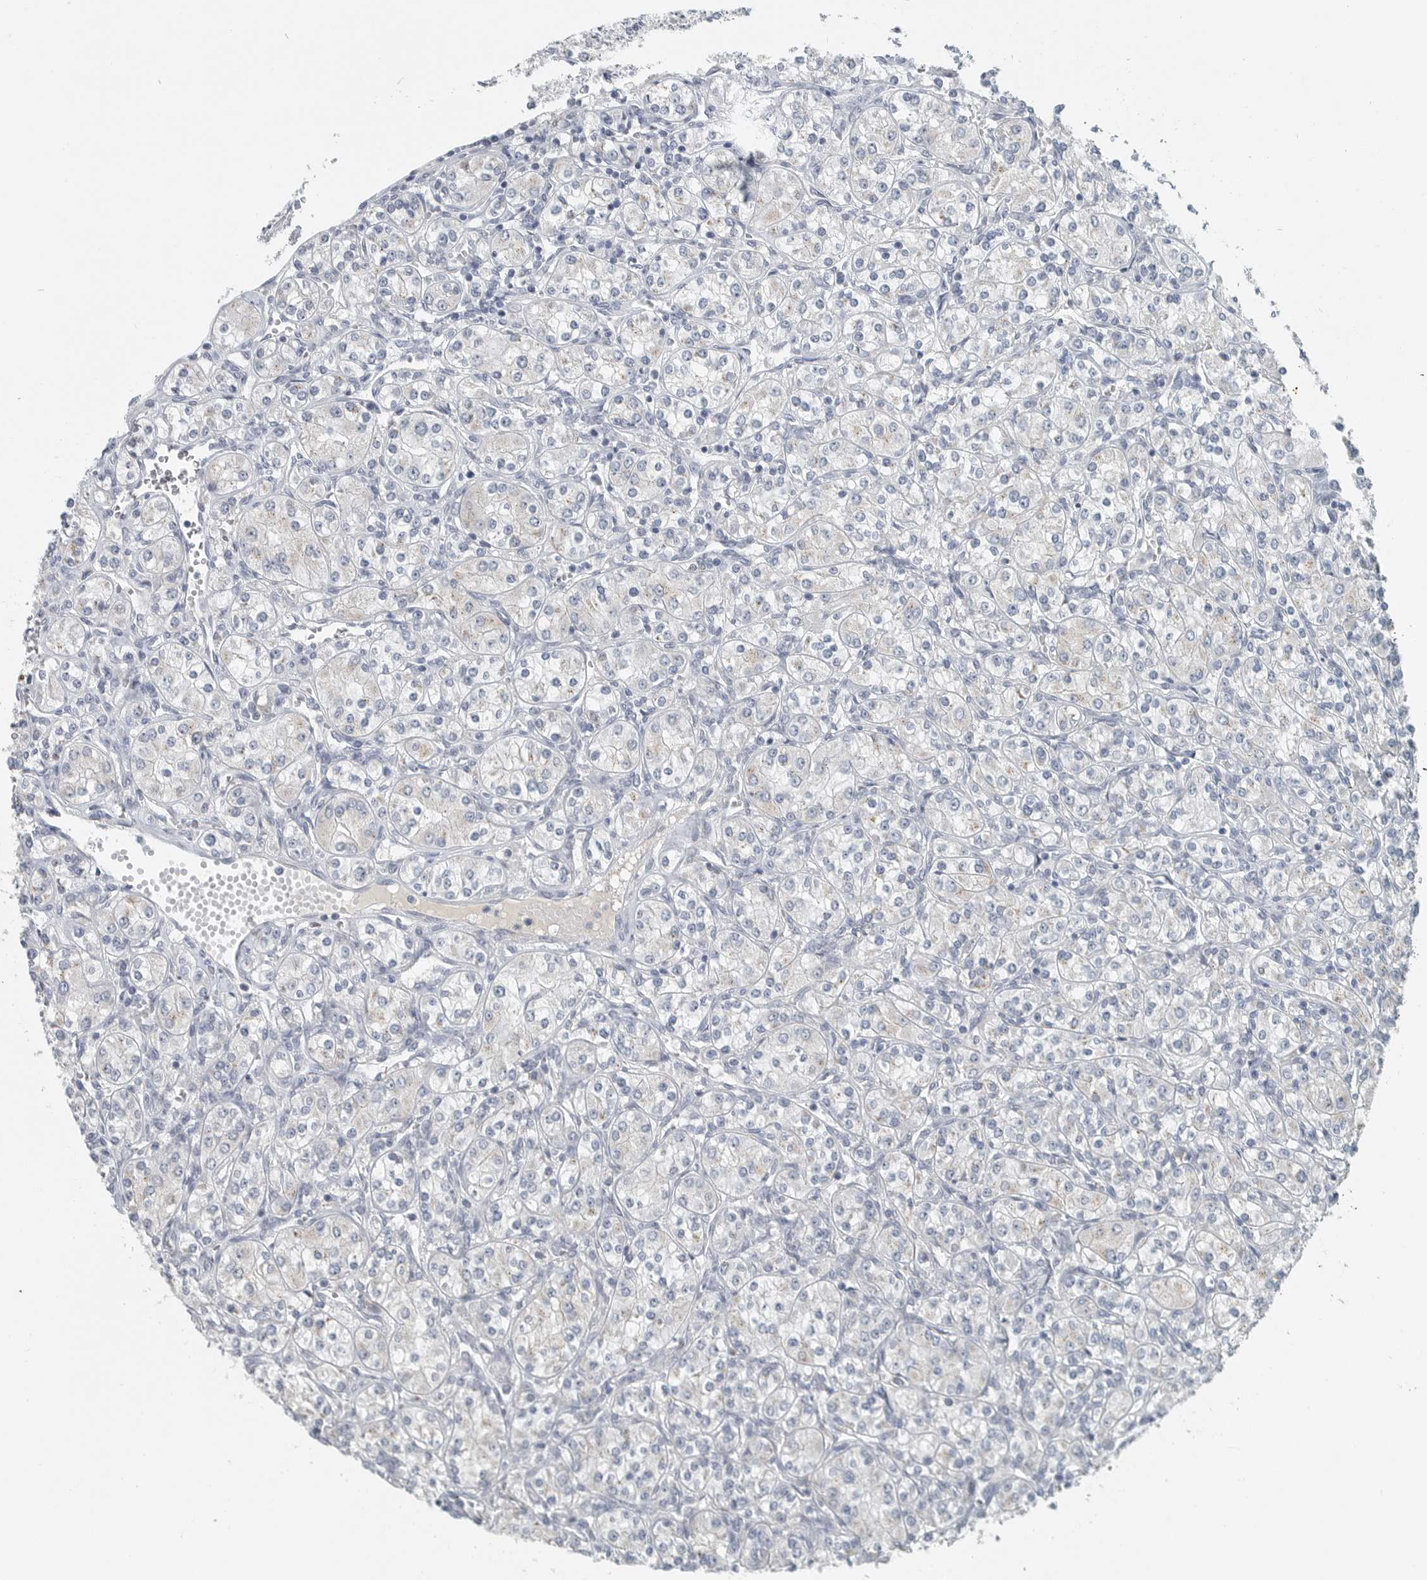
{"staining": {"intensity": "negative", "quantity": "none", "location": "none"}, "tissue": "renal cancer", "cell_type": "Tumor cells", "image_type": "cancer", "snomed": [{"axis": "morphology", "description": "Adenocarcinoma, NOS"}, {"axis": "topography", "description": "Kidney"}], "caption": "Protein analysis of renal cancer (adenocarcinoma) displays no significant staining in tumor cells. The staining is performed using DAB (3,3'-diaminobenzidine) brown chromogen with nuclei counter-stained in using hematoxylin.", "gene": "PAM", "patient": {"sex": "male", "age": 77}}